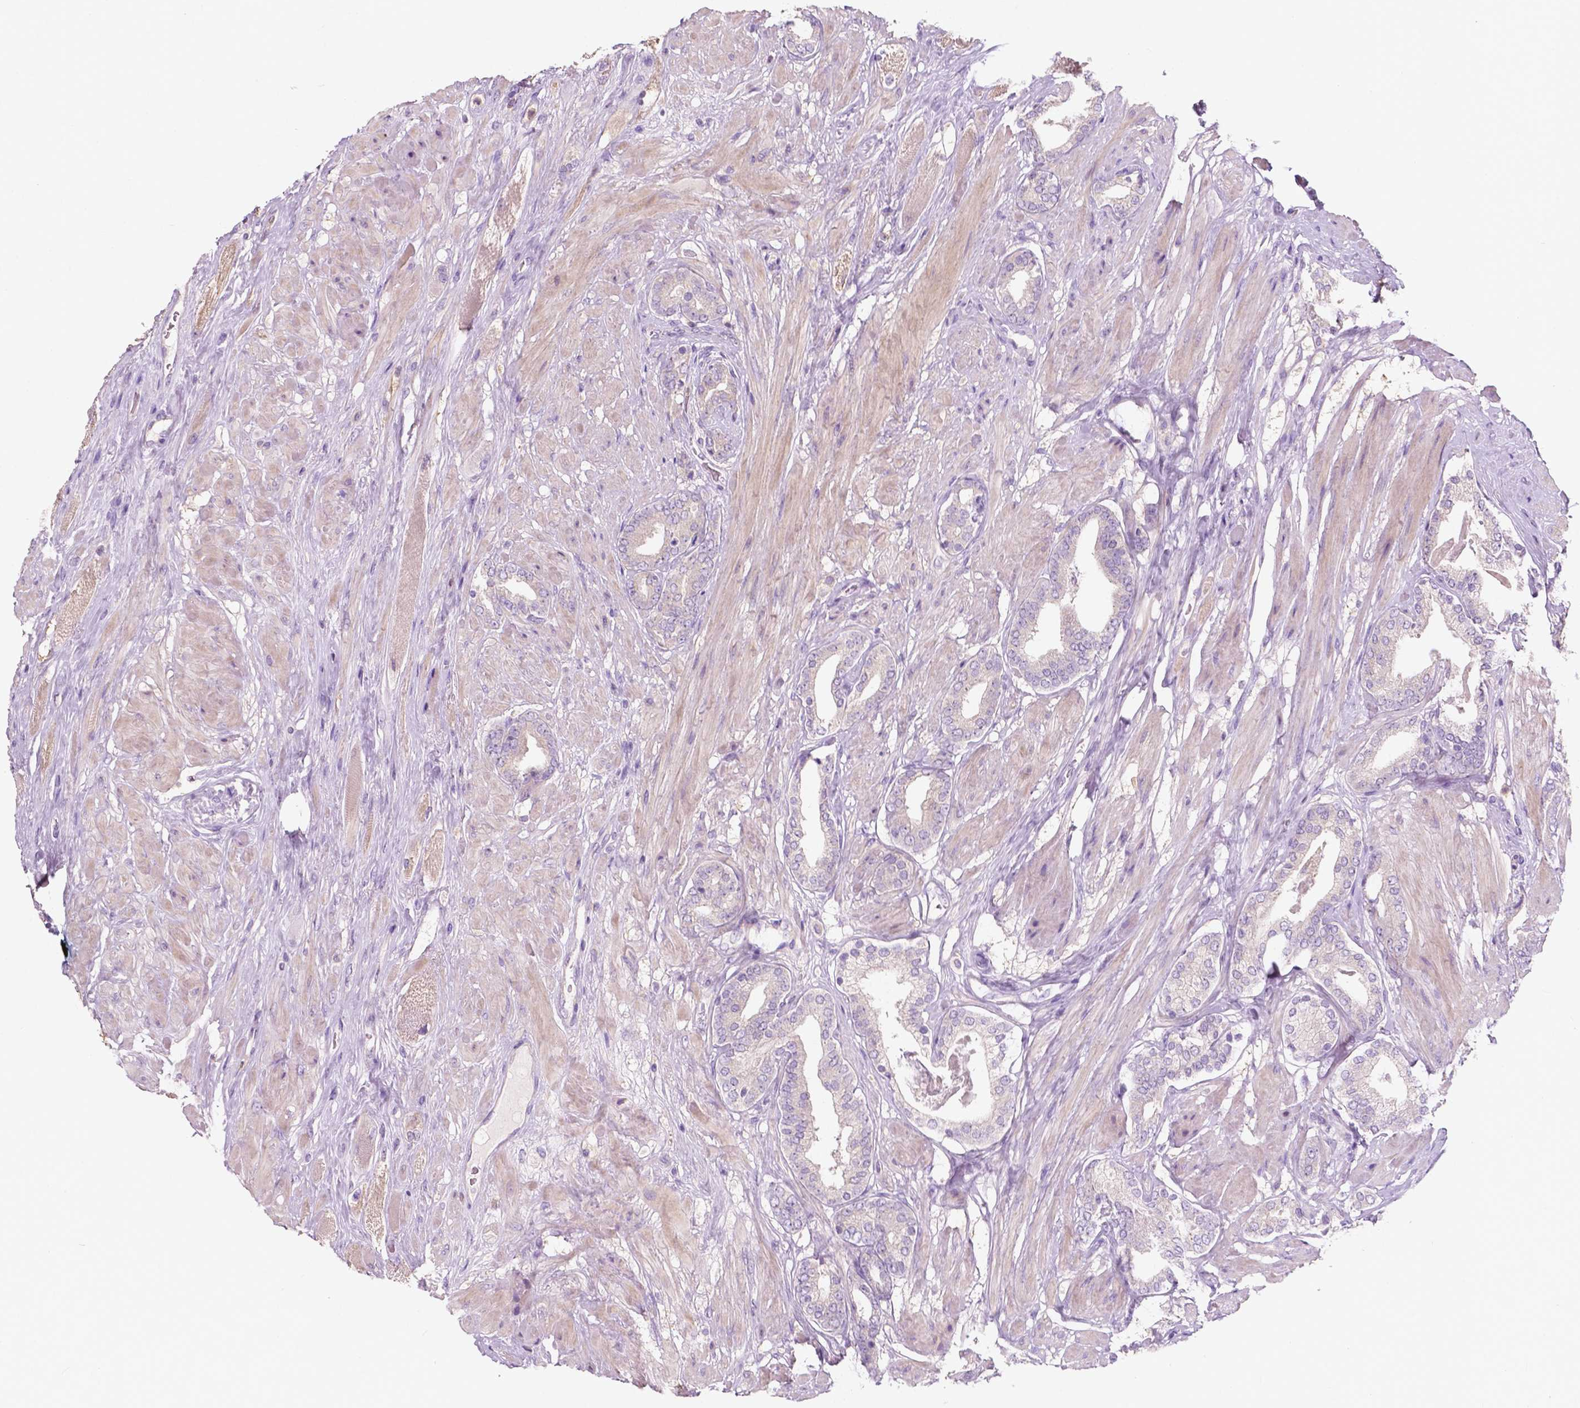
{"staining": {"intensity": "negative", "quantity": "none", "location": "none"}, "tissue": "prostate cancer", "cell_type": "Tumor cells", "image_type": "cancer", "snomed": [{"axis": "morphology", "description": "Adenocarcinoma, High grade"}, {"axis": "topography", "description": "Prostate"}], "caption": "The photomicrograph exhibits no significant positivity in tumor cells of prostate cancer (adenocarcinoma (high-grade)).", "gene": "SEMA4A", "patient": {"sex": "male", "age": 56}}